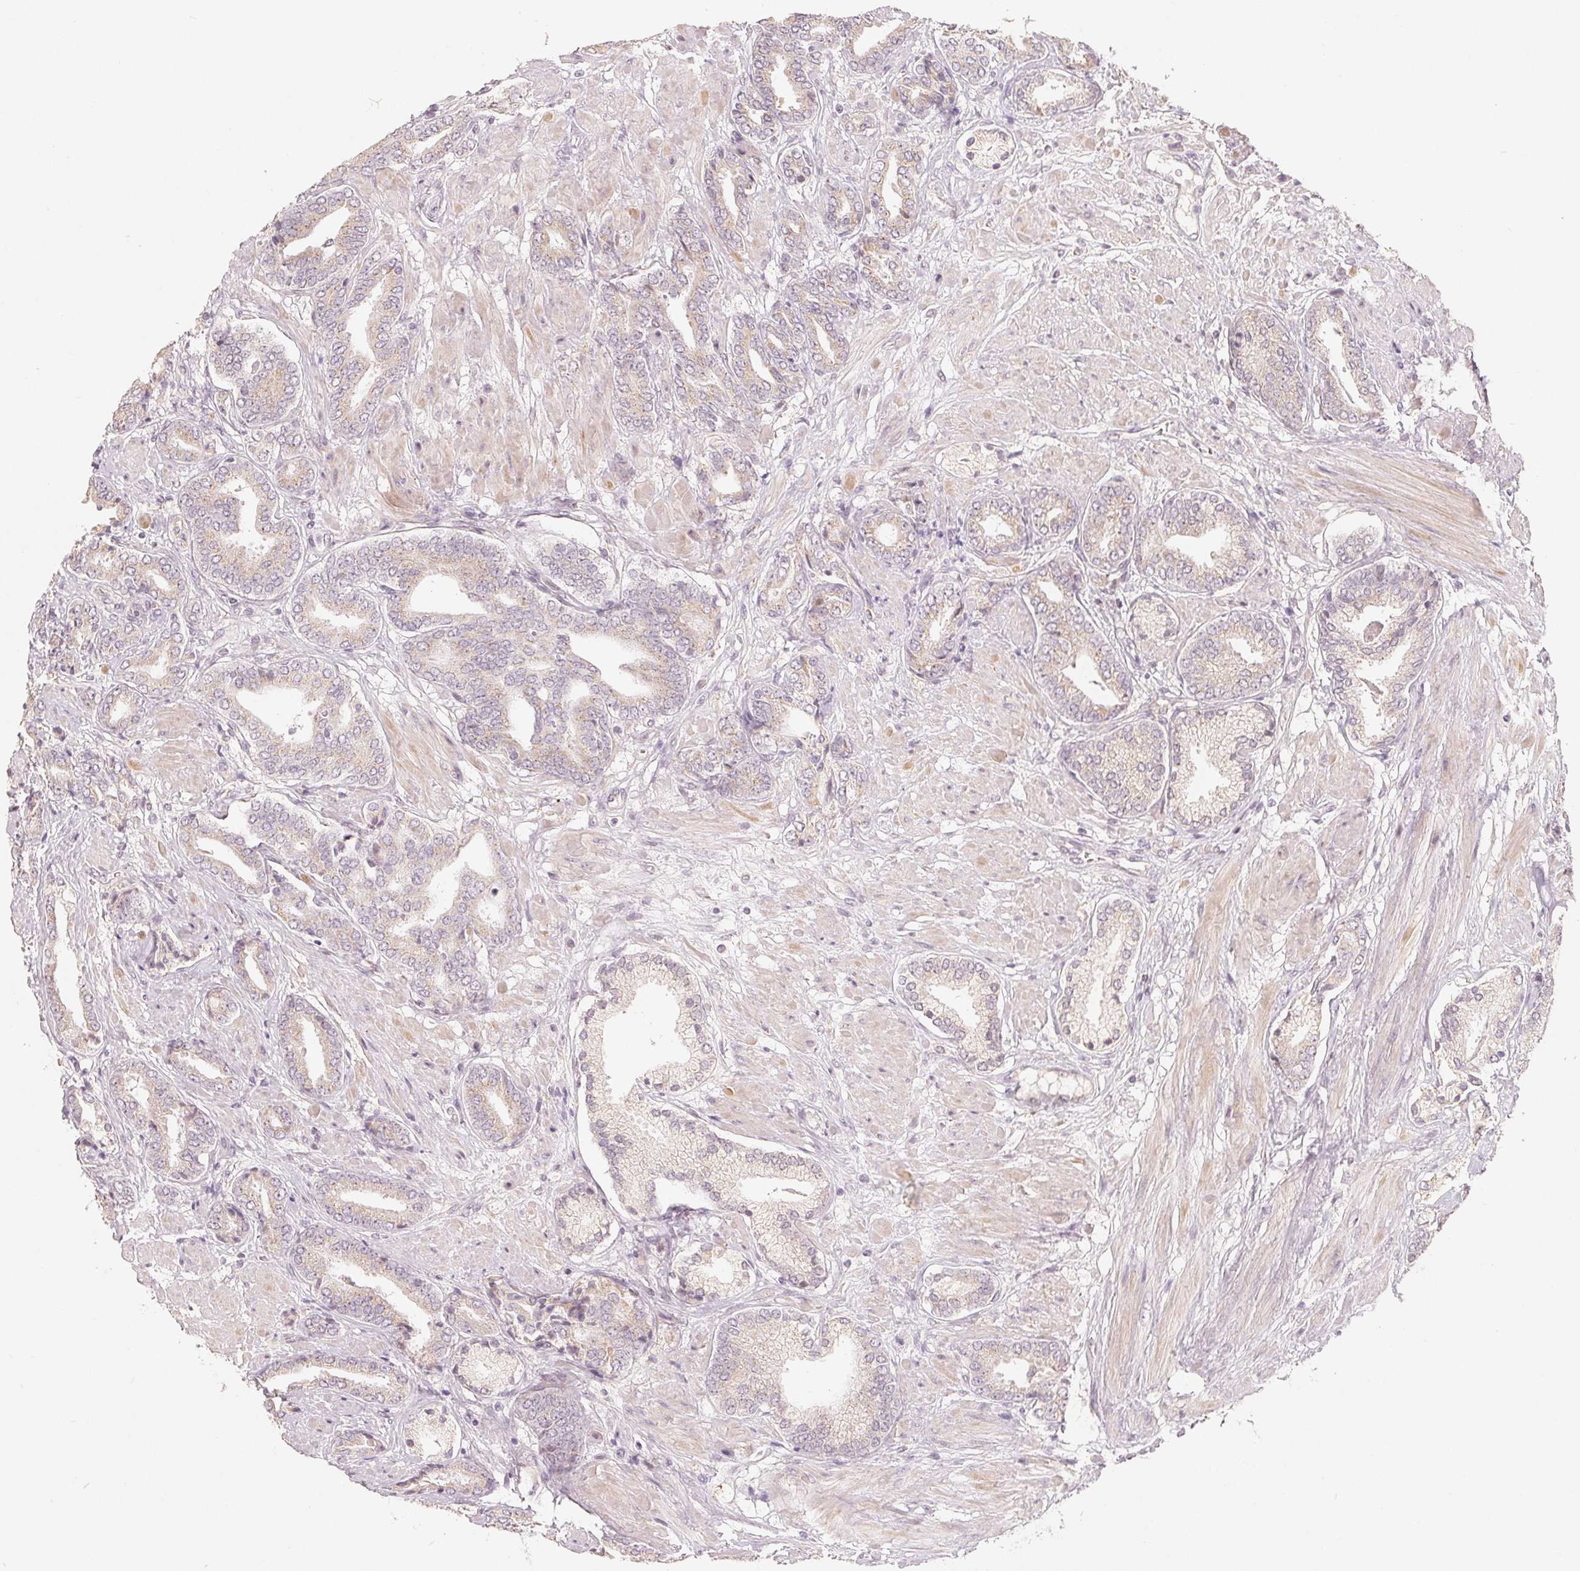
{"staining": {"intensity": "weak", "quantity": "<25%", "location": "cytoplasmic/membranous"}, "tissue": "prostate cancer", "cell_type": "Tumor cells", "image_type": "cancer", "snomed": [{"axis": "morphology", "description": "Adenocarcinoma, High grade"}, {"axis": "topography", "description": "Prostate"}], "caption": "This photomicrograph is of prostate cancer stained with IHC to label a protein in brown with the nuclei are counter-stained blue. There is no expression in tumor cells.", "gene": "TMSB15B", "patient": {"sex": "male", "age": 56}}